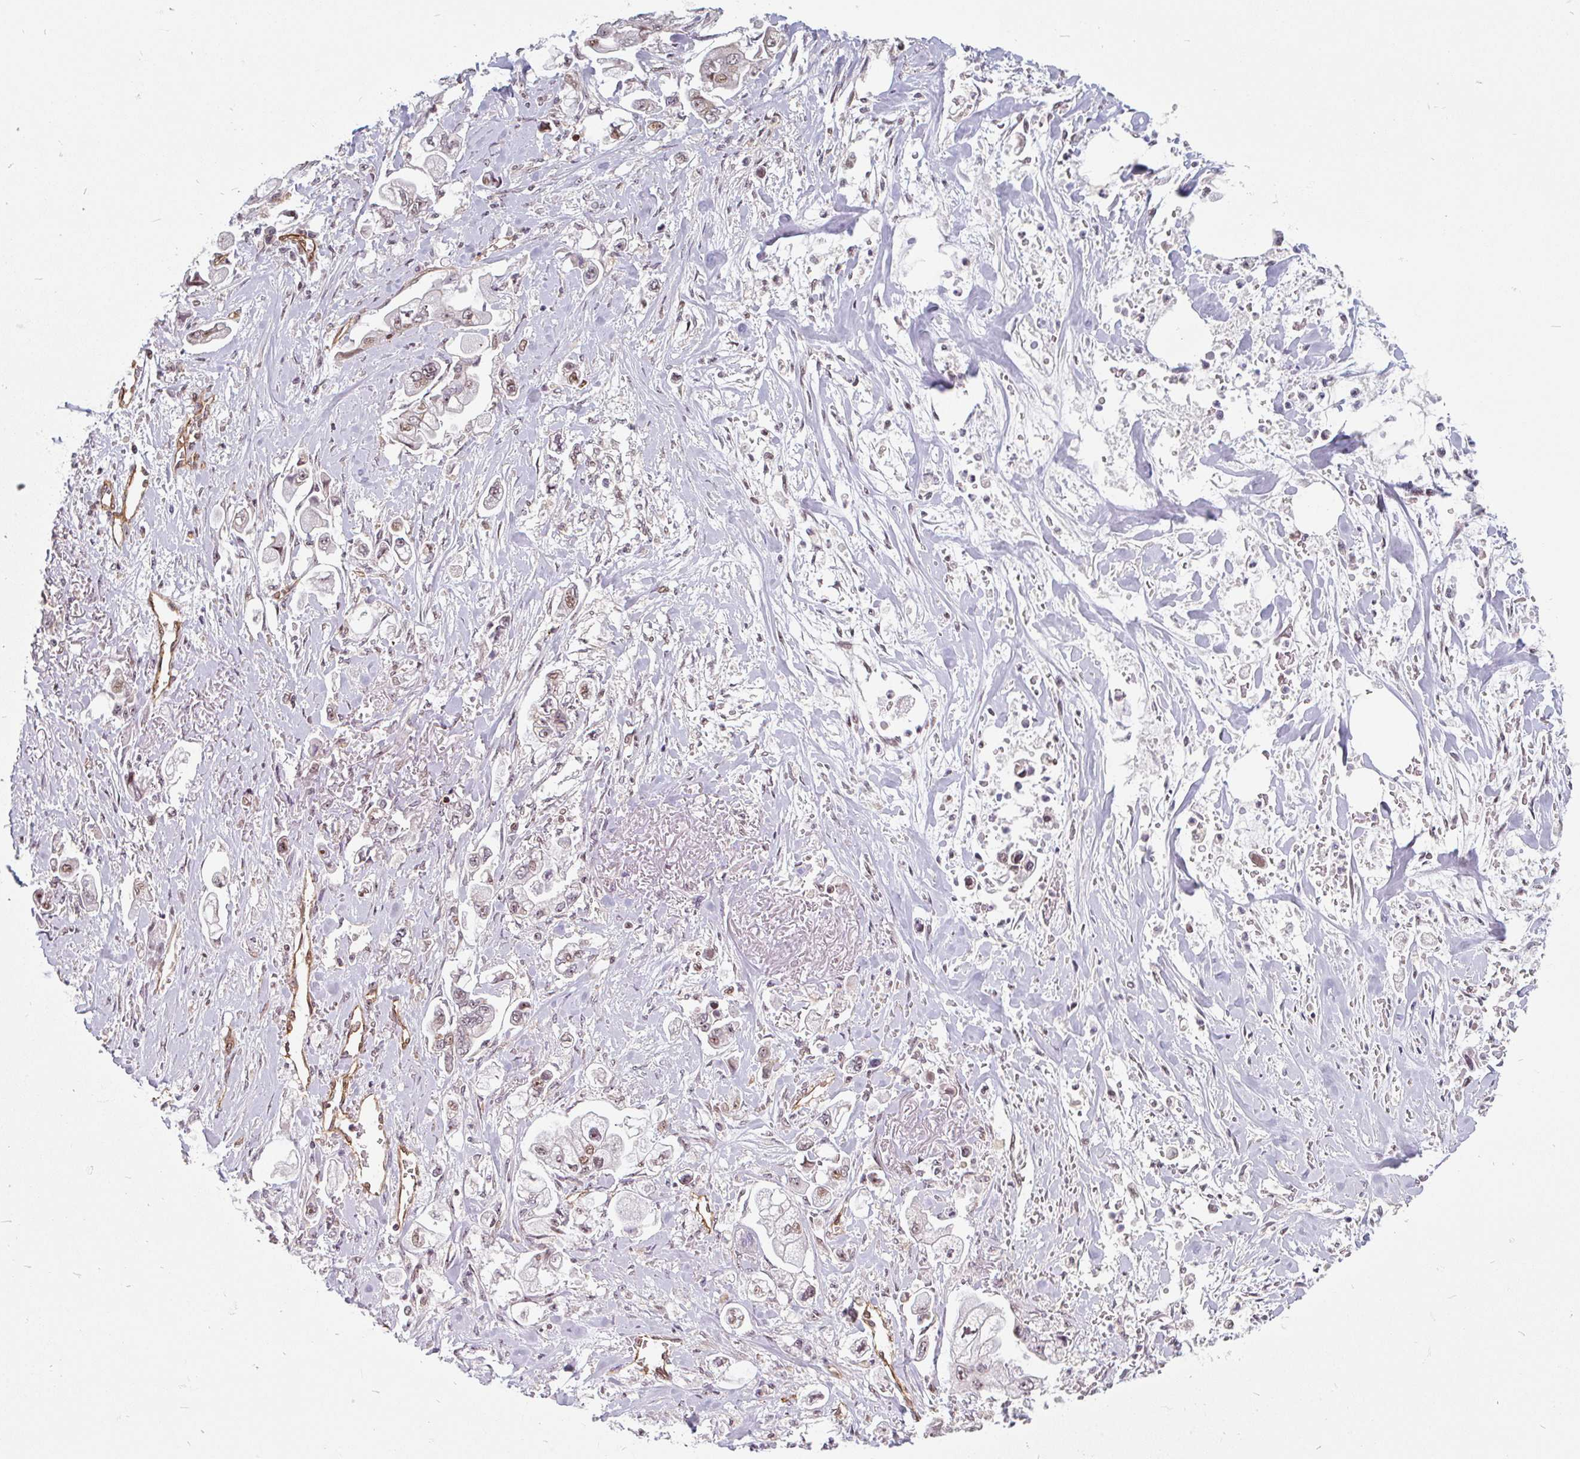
{"staining": {"intensity": "weak", "quantity": ">75%", "location": "nuclear"}, "tissue": "stomach cancer", "cell_type": "Tumor cells", "image_type": "cancer", "snomed": [{"axis": "morphology", "description": "Adenocarcinoma, NOS"}, {"axis": "topography", "description": "Stomach"}], "caption": "Stomach cancer (adenocarcinoma) tissue demonstrates weak nuclear positivity in about >75% of tumor cells Immunohistochemistry (ihc) stains the protein in brown and the nuclei are stained blue.", "gene": "ZNF689", "patient": {"sex": "male", "age": 62}}